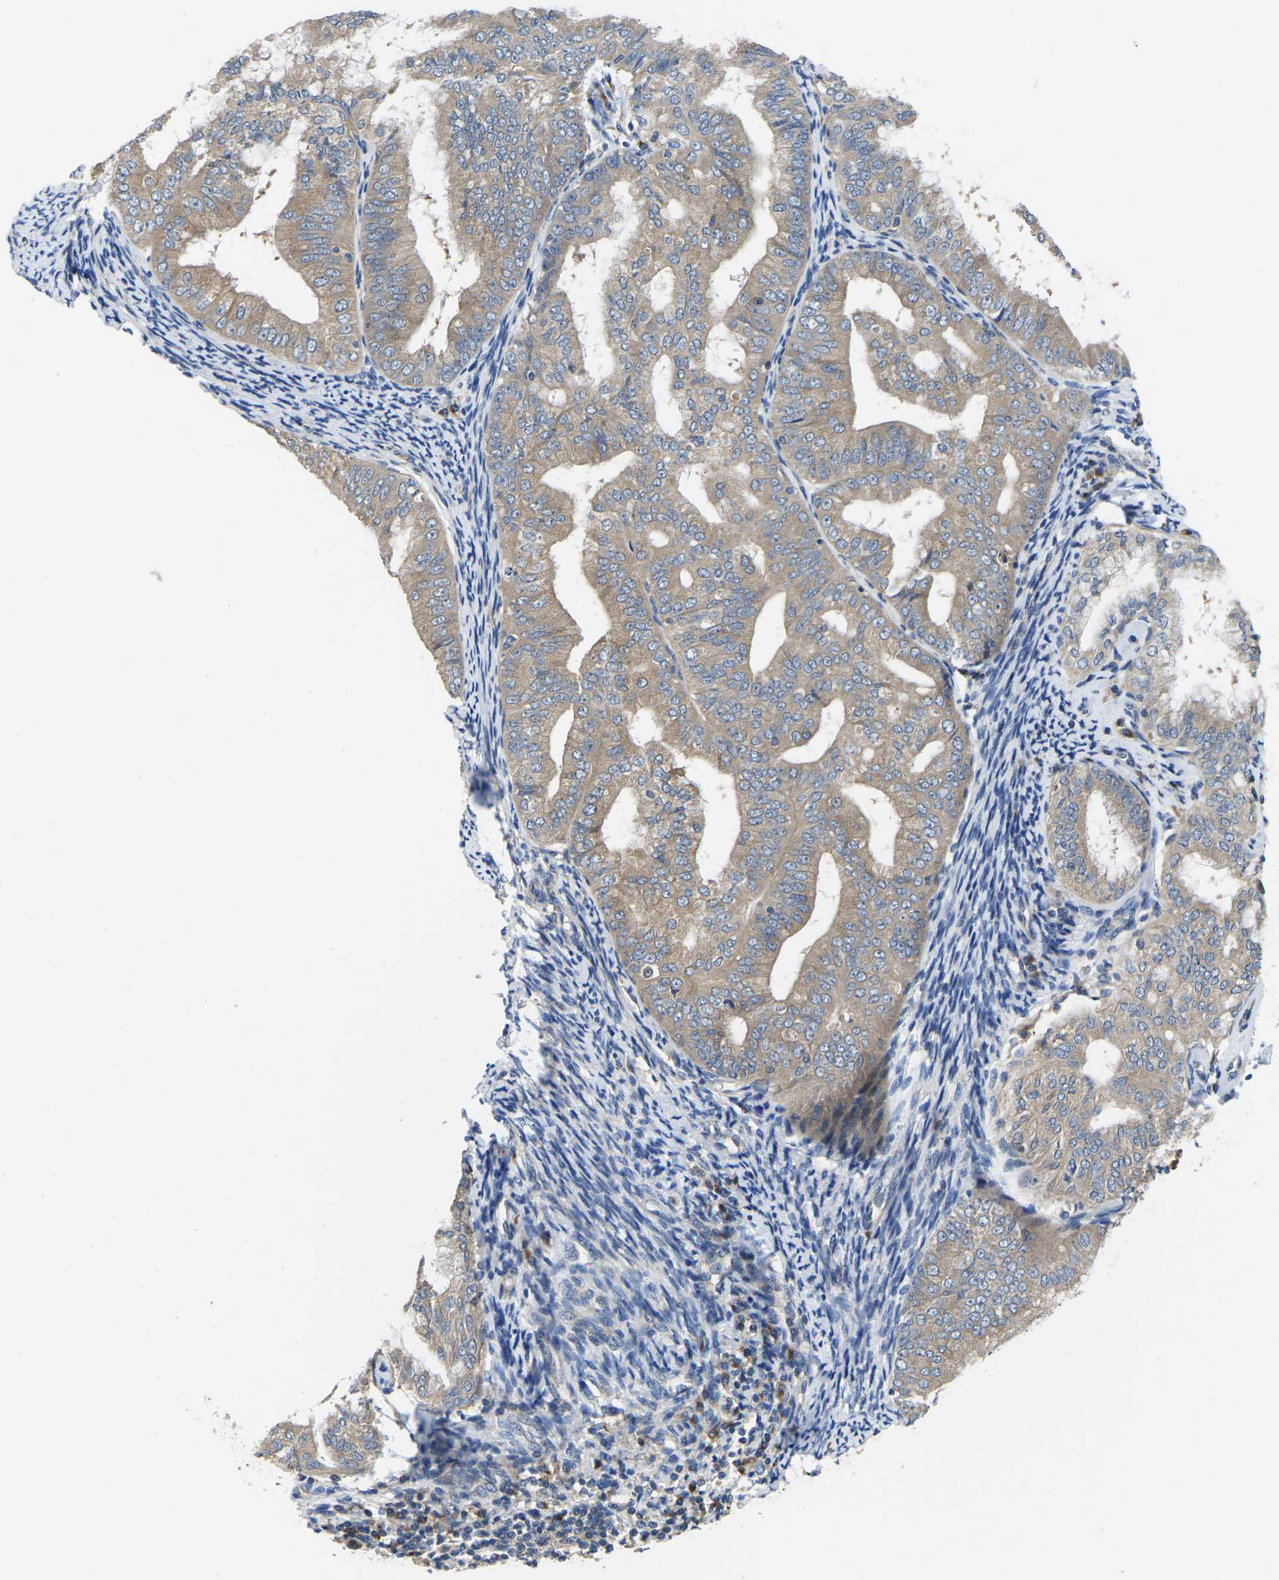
{"staining": {"intensity": "weak", "quantity": ">75%", "location": "cytoplasmic/membranous"}, "tissue": "endometrial cancer", "cell_type": "Tumor cells", "image_type": "cancer", "snomed": [{"axis": "morphology", "description": "Adenocarcinoma, NOS"}, {"axis": "topography", "description": "Endometrium"}], "caption": "Immunohistochemical staining of endometrial adenocarcinoma exhibits low levels of weak cytoplasmic/membranous protein expression in about >75% of tumor cells.", "gene": "TMCC2", "patient": {"sex": "female", "age": 63}}